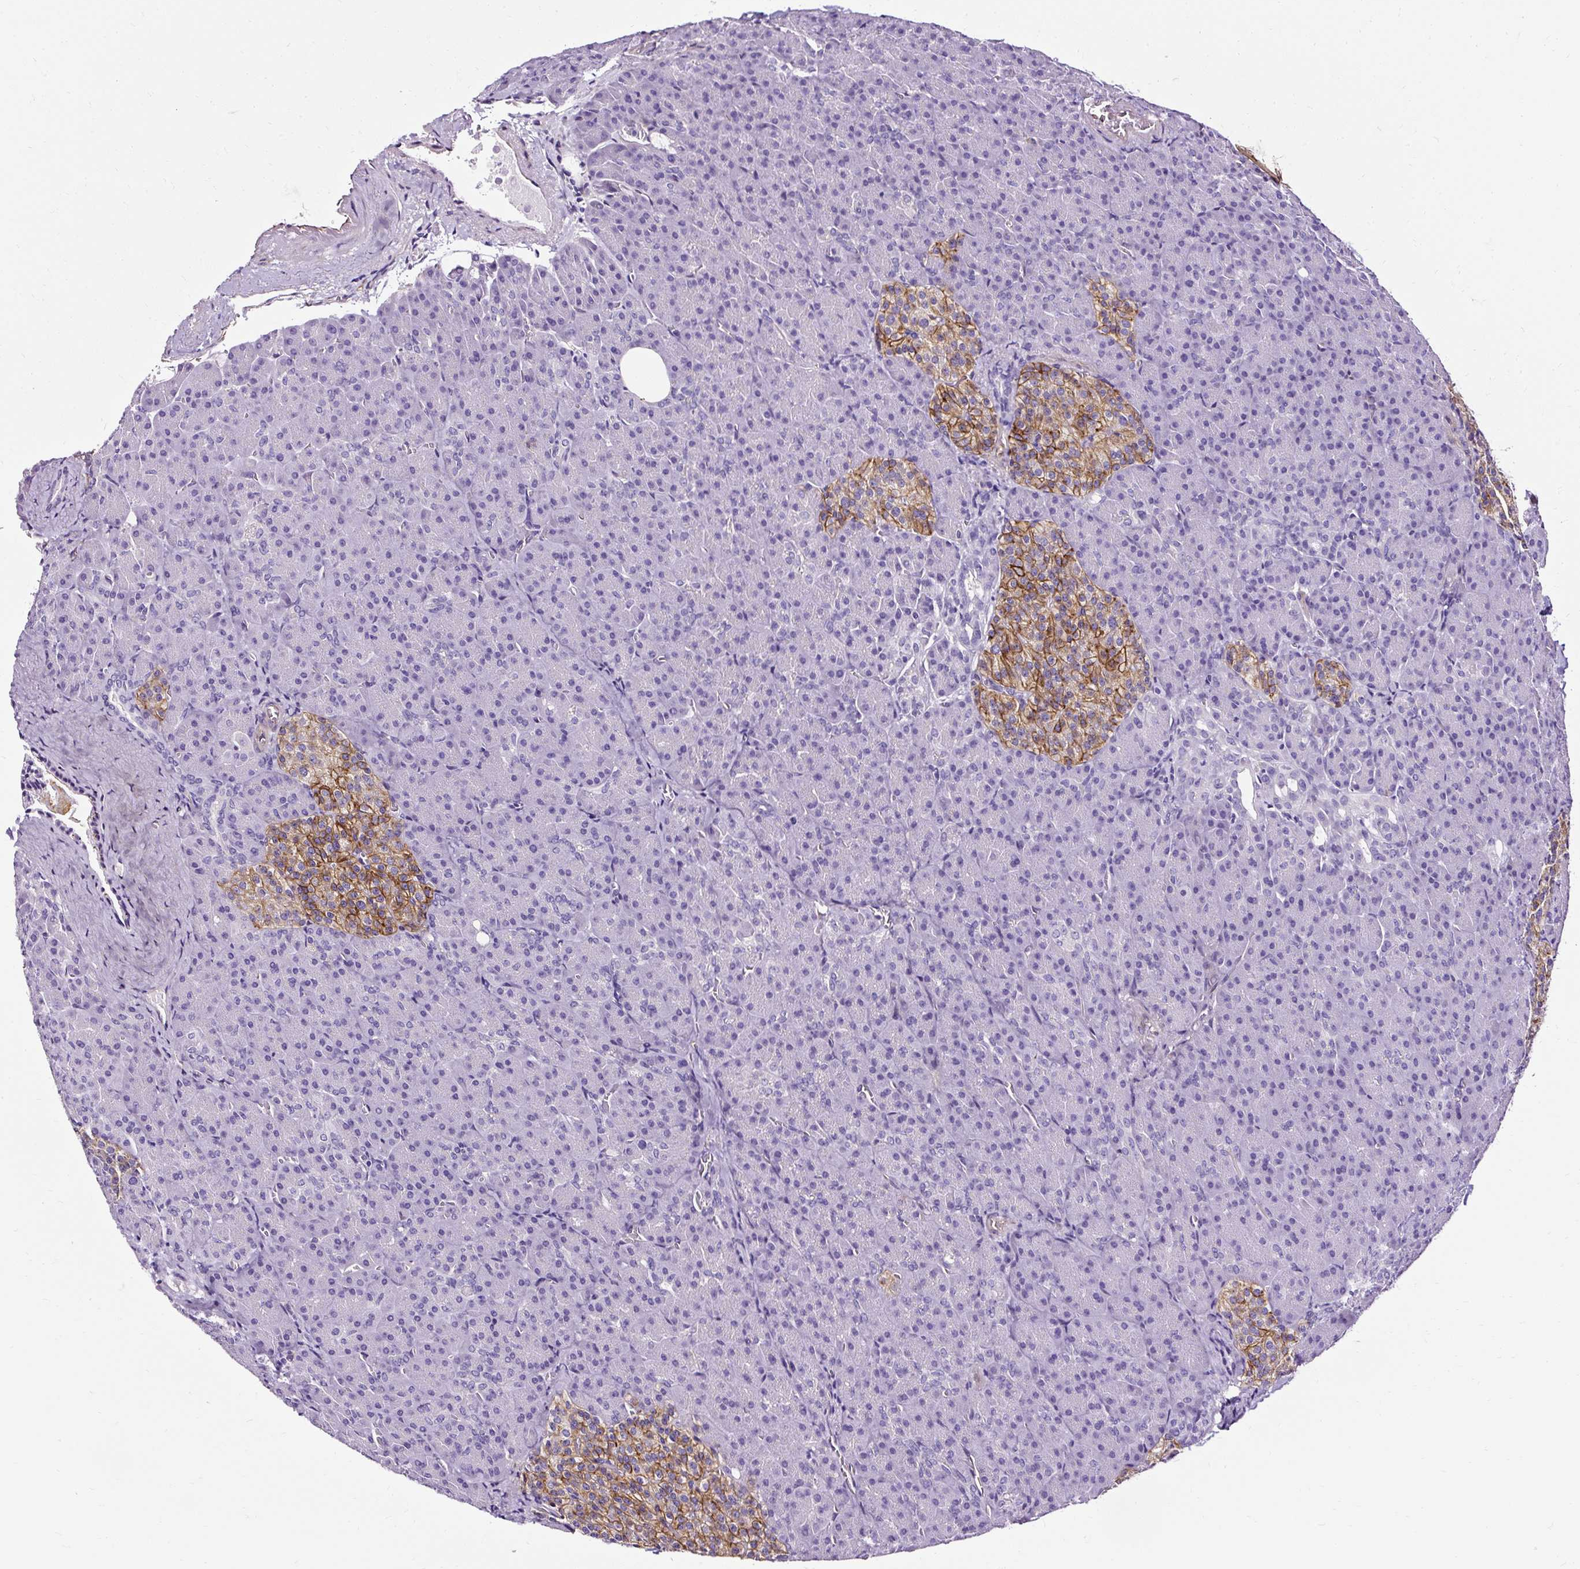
{"staining": {"intensity": "negative", "quantity": "none", "location": "none"}, "tissue": "pancreas", "cell_type": "Exocrine glandular cells", "image_type": "normal", "snomed": [{"axis": "morphology", "description": "Normal tissue, NOS"}, {"axis": "topography", "description": "Pancreas"}], "caption": "Protein analysis of benign pancreas exhibits no significant expression in exocrine glandular cells.", "gene": "SLC7A8", "patient": {"sex": "female", "age": 74}}